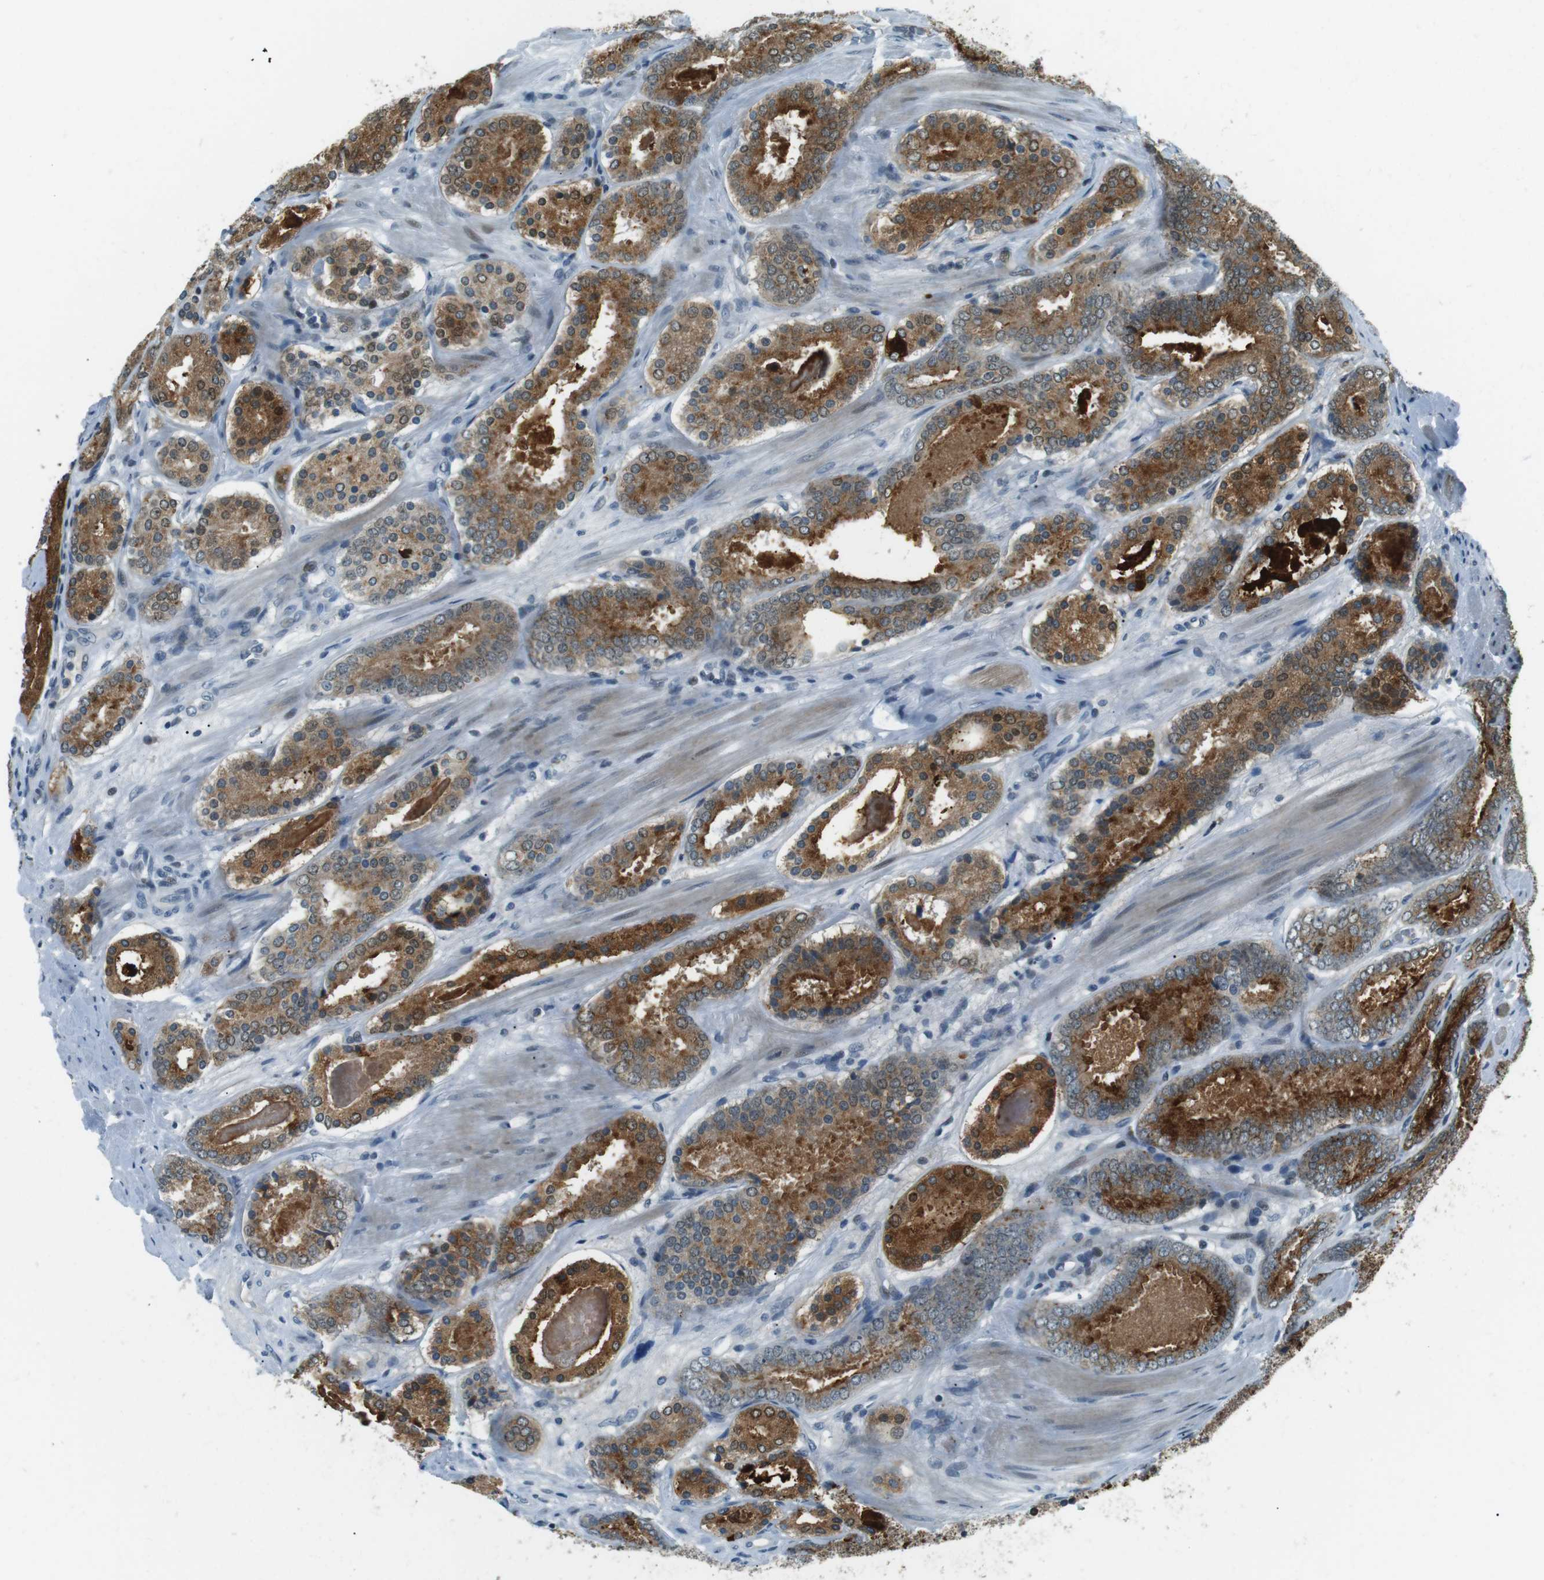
{"staining": {"intensity": "moderate", "quantity": ">75%", "location": "cytoplasmic/membranous,nuclear"}, "tissue": "prostate cancer", "cell_type": "Tumor cells", "image_type": "cancer", "snomed": [{"axis": "morphology", "description": "Adenocarcinoma, Low grade"}, {"axis": "topography", "description": "Prostate"}], "caption": "IHC of human prostate cancer (low-grade adenocarcinoma) exhibits medium levels of moderate cytoplasmic/membranous and nuclear staining in about >75% of tumor cells.", "gene": "PJA1", "patient": {"sex": "male", "age": 69}}